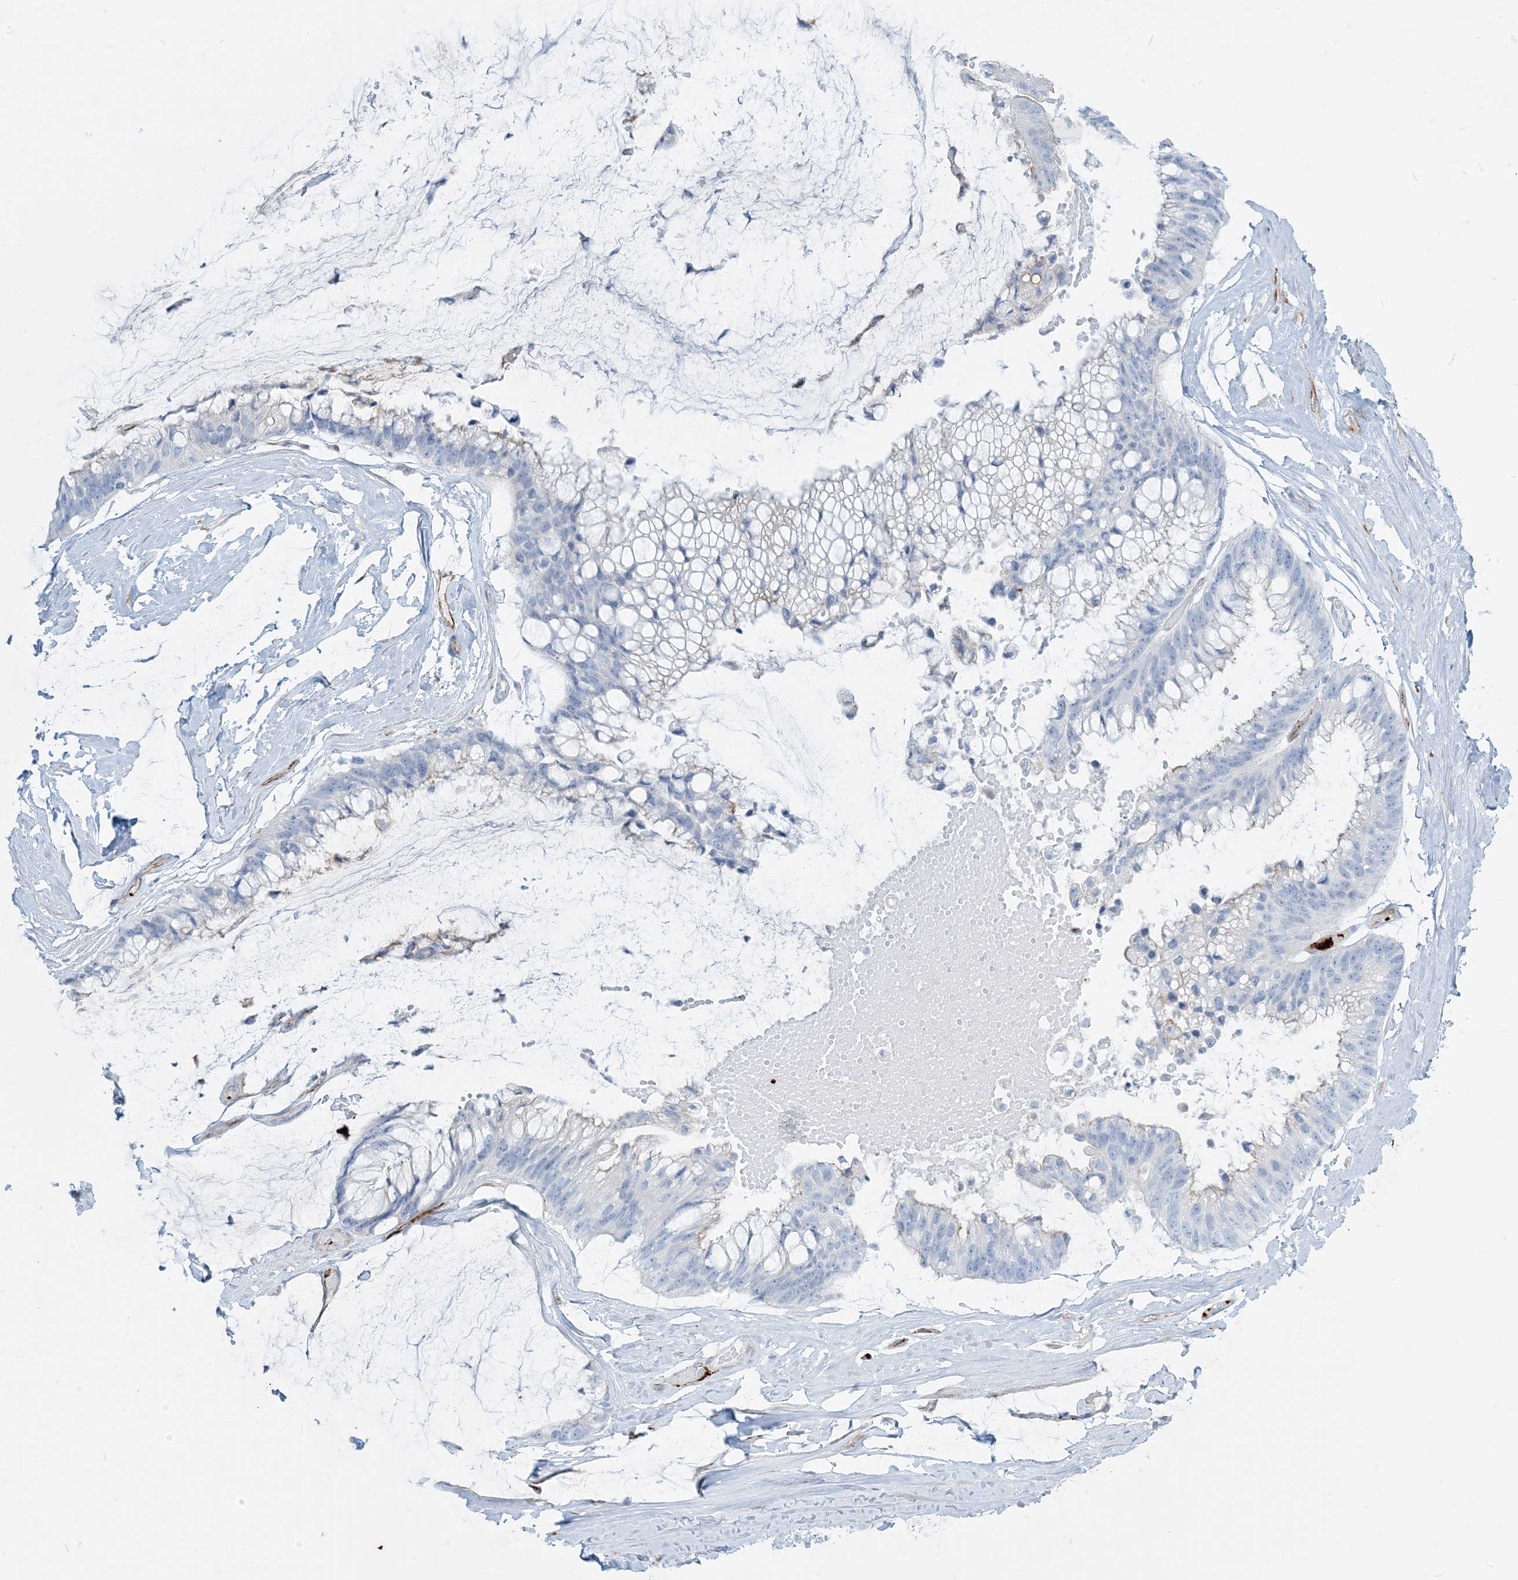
{"staining": {"intensity": "negative", "quantity": "none", "location": "none"}, "tissue": "ovarian cancer", "cell_type": "Tumor cells", "image_type": "cancer", "snomed": [{"axis": "morphology", "description": "Cystadenocarcinoma, mucinous, NOS"}, {"axis": "topography", "description": "Ovary"}], "caption": "The histopathology image reveals no significant expression in tumor cells of ovarian cancer. (Immunohistochemistry, brightfield microscopy, high magnification).", "gene": "EPS8L3", "patient": {"sex": "female", "age": 39}}